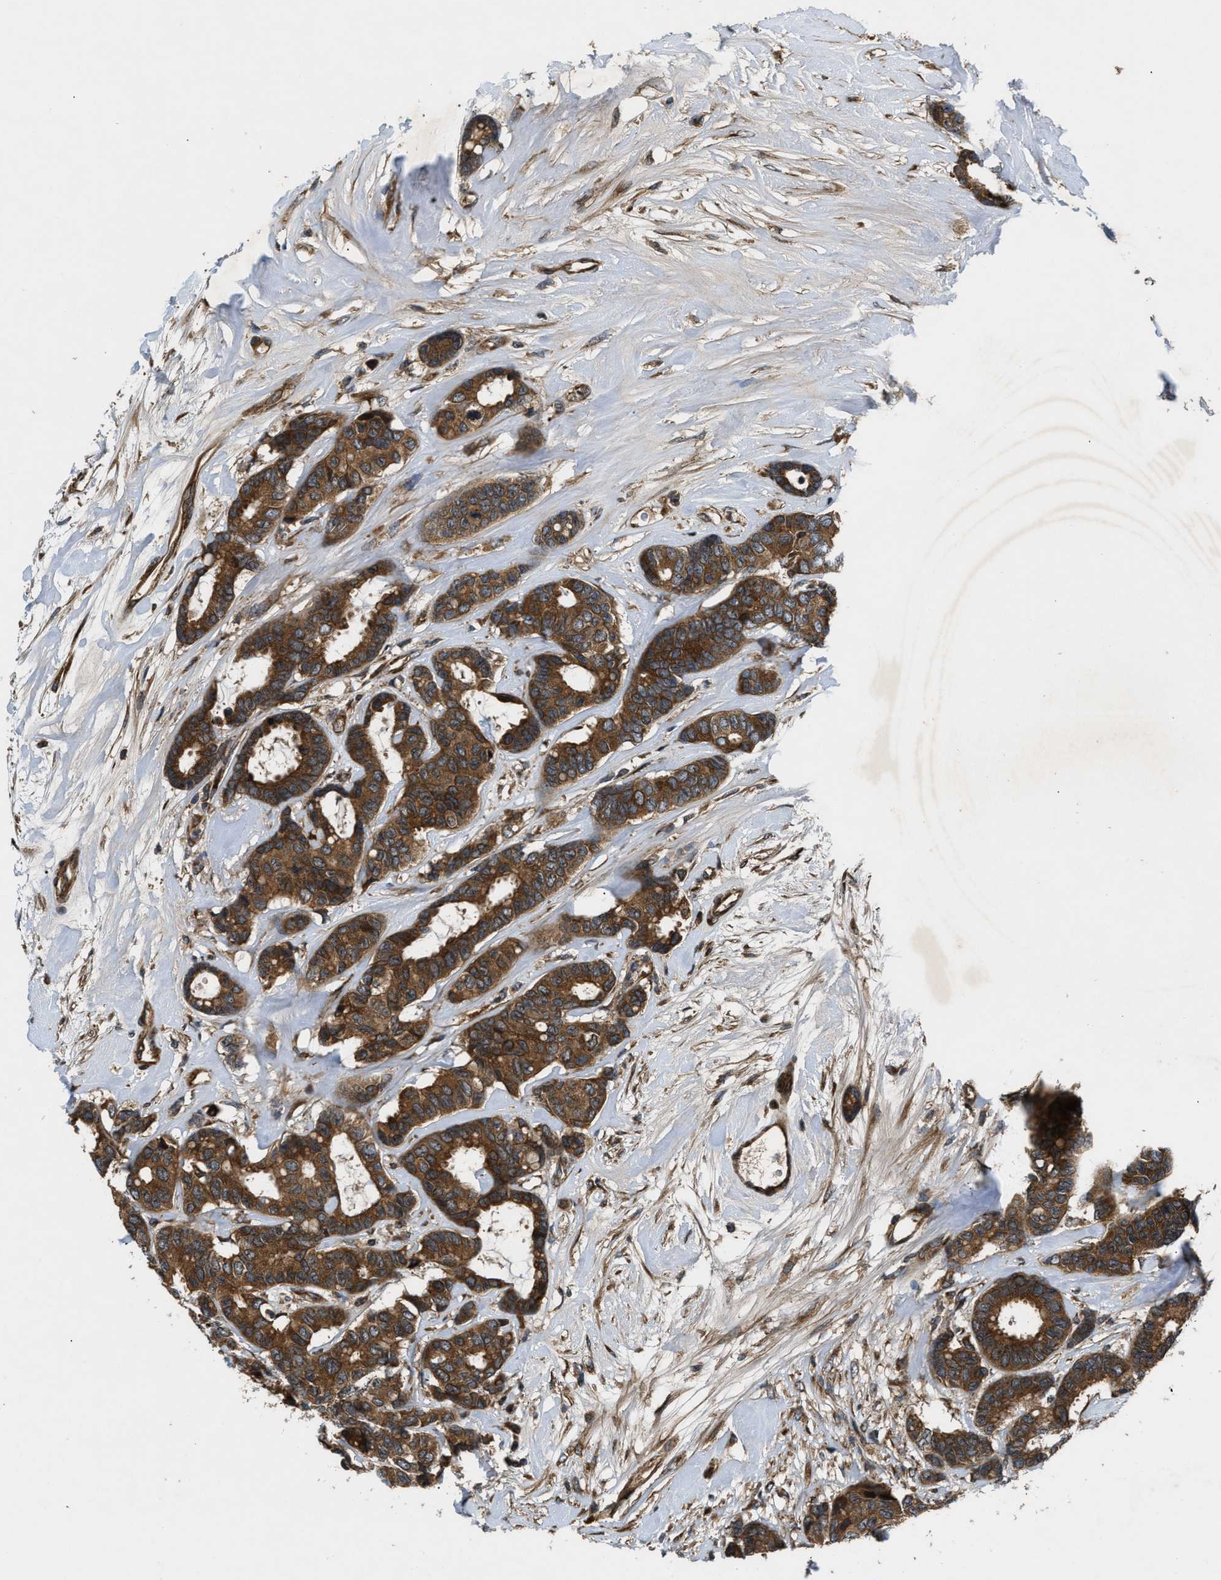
{"staining": {"intensity": "strong", "quantity": ">75%", "location": "cytoplasmic/membranous"}, "tissue": "breast cancer", "cell_type": "Tumor cells", "image_type": "cancer", "snomed": [{"axis": "morphology", "description": "Duct carcinoma"}, {"axis": "topography", "description": "Breast"}], "caption": "DAB immunohistochemical staining of breast invasive ductal carcinoma reveals strong cytoplasmic/membranous protein positivity in about >75% of tumor cells.", "gene": "PNPLA8", "patient": {"sex": "female", "age": 87}}